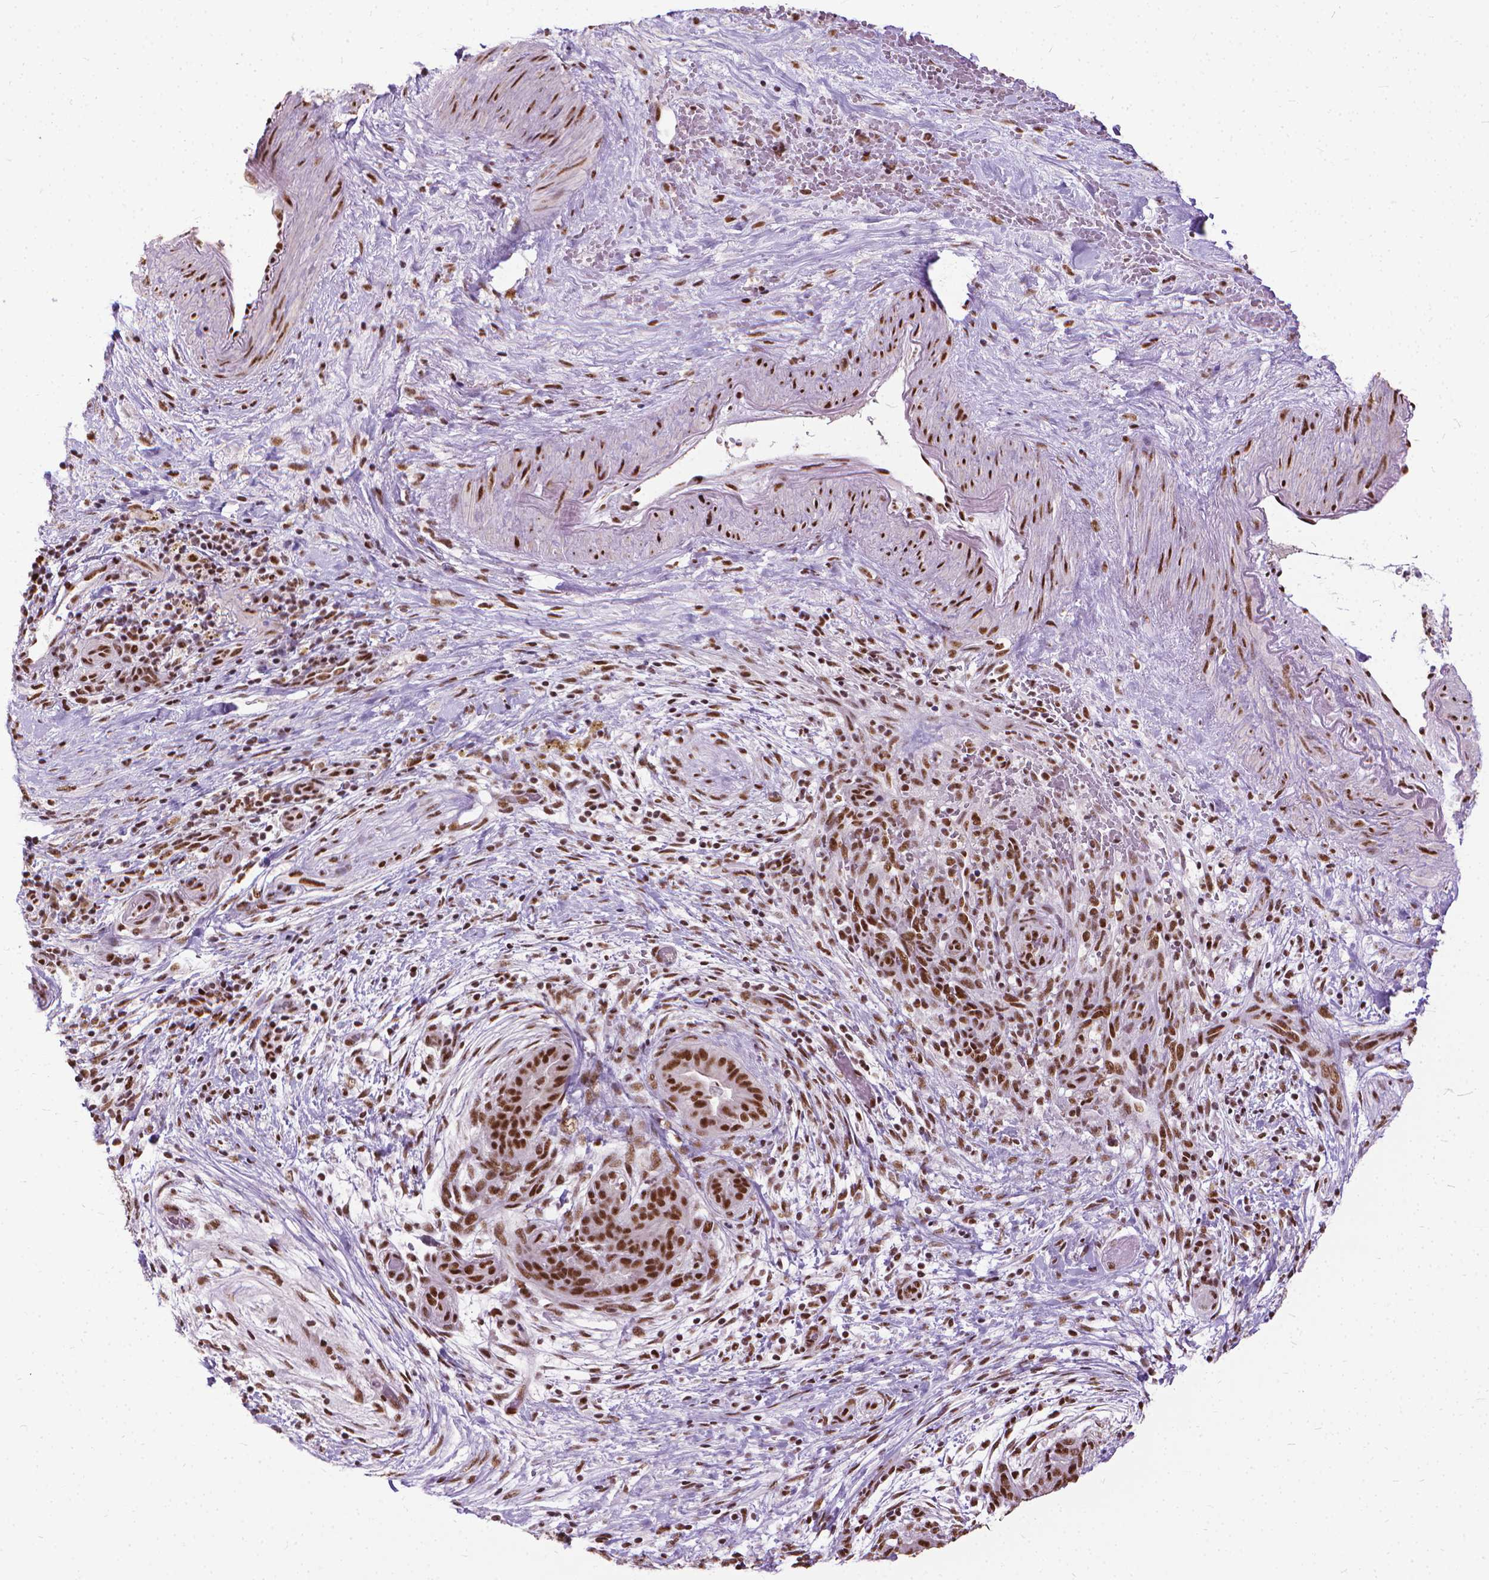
{"staining": {"intensity": "strong", "quantity": ">75%", "location": "nuclear"}, "tissue": "pancreatic cancer", "cell_type": "Tumor cells", "image_type": "cancer", "snomed": [{"axis": "morphology", "description": "Adenocarcinoma, NOS"}, {"axis": "topography", "description": "Pancreas"}], "caption": "Brown immunohistochemical staining in human pancreatic cancer (adenocarcinoma) reveals strong nuclear staining in approximately >75% of tumor cells.", "gene": "AKAP8", "patient": {"sex": "male", "age": 44}}